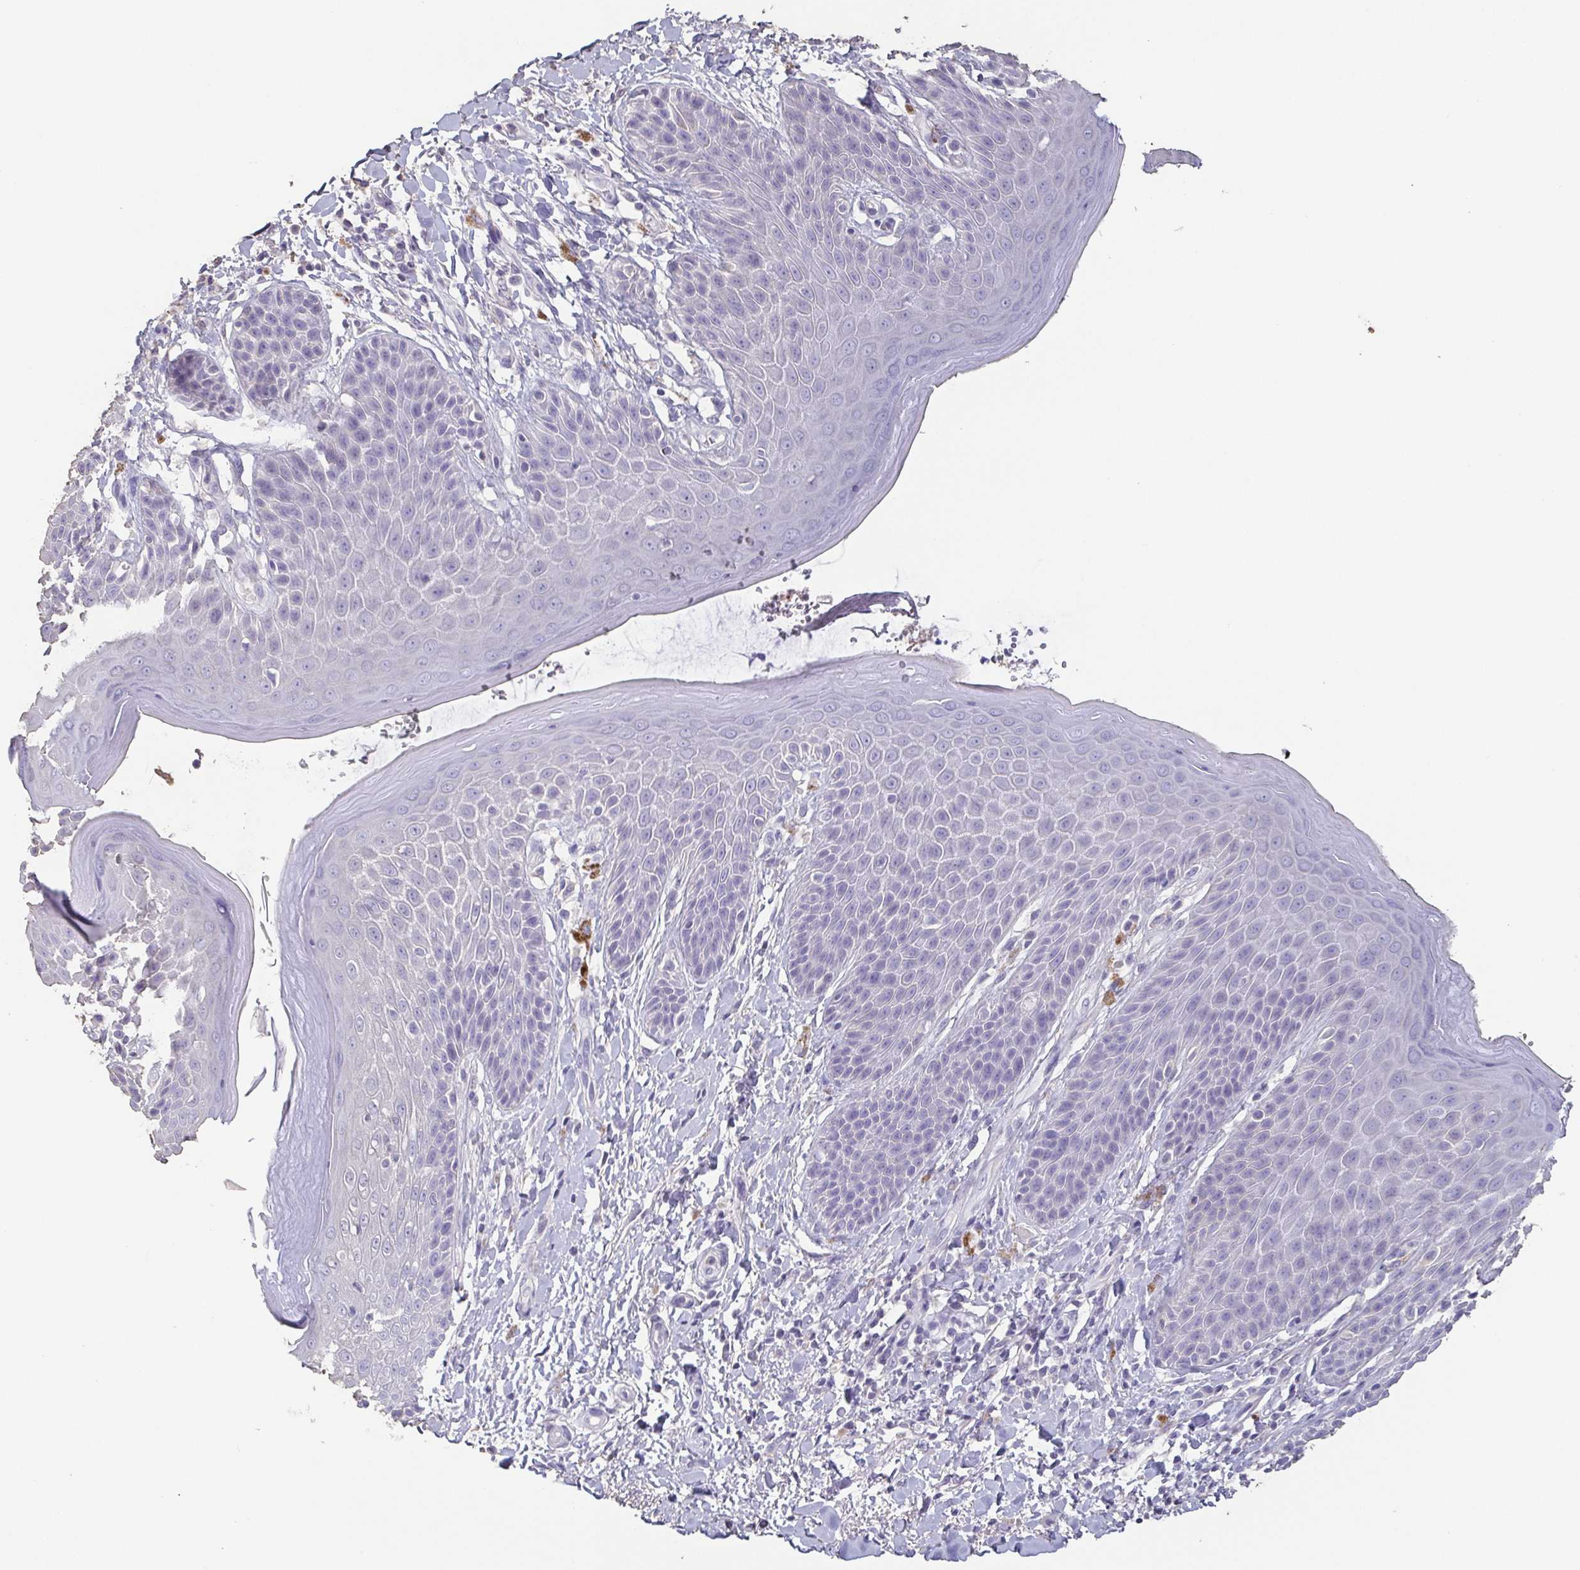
{"staining": {"intensity": "negative", "quantity": "none", "location": "none"}, "tissue": "skin", "cell_type": "Epidermal cells", "image_type": "normal", "snomed": [{"axis": "morphology", "description": "Normal tissue, NOS"}, {"axis": "topography", "description": "Anal"}, {"axis": "topography", "description": "Peripheral nerve tissue"}], "caption": "An image of skin stained for a protein displays no brown staining in epidermal cells. (DAB immunohistochemistry (IHC) visualized using brightfield microscopy, high magnification).", "gene": "BPIFA2", "patient": {"sex": "male", "age": 51}}